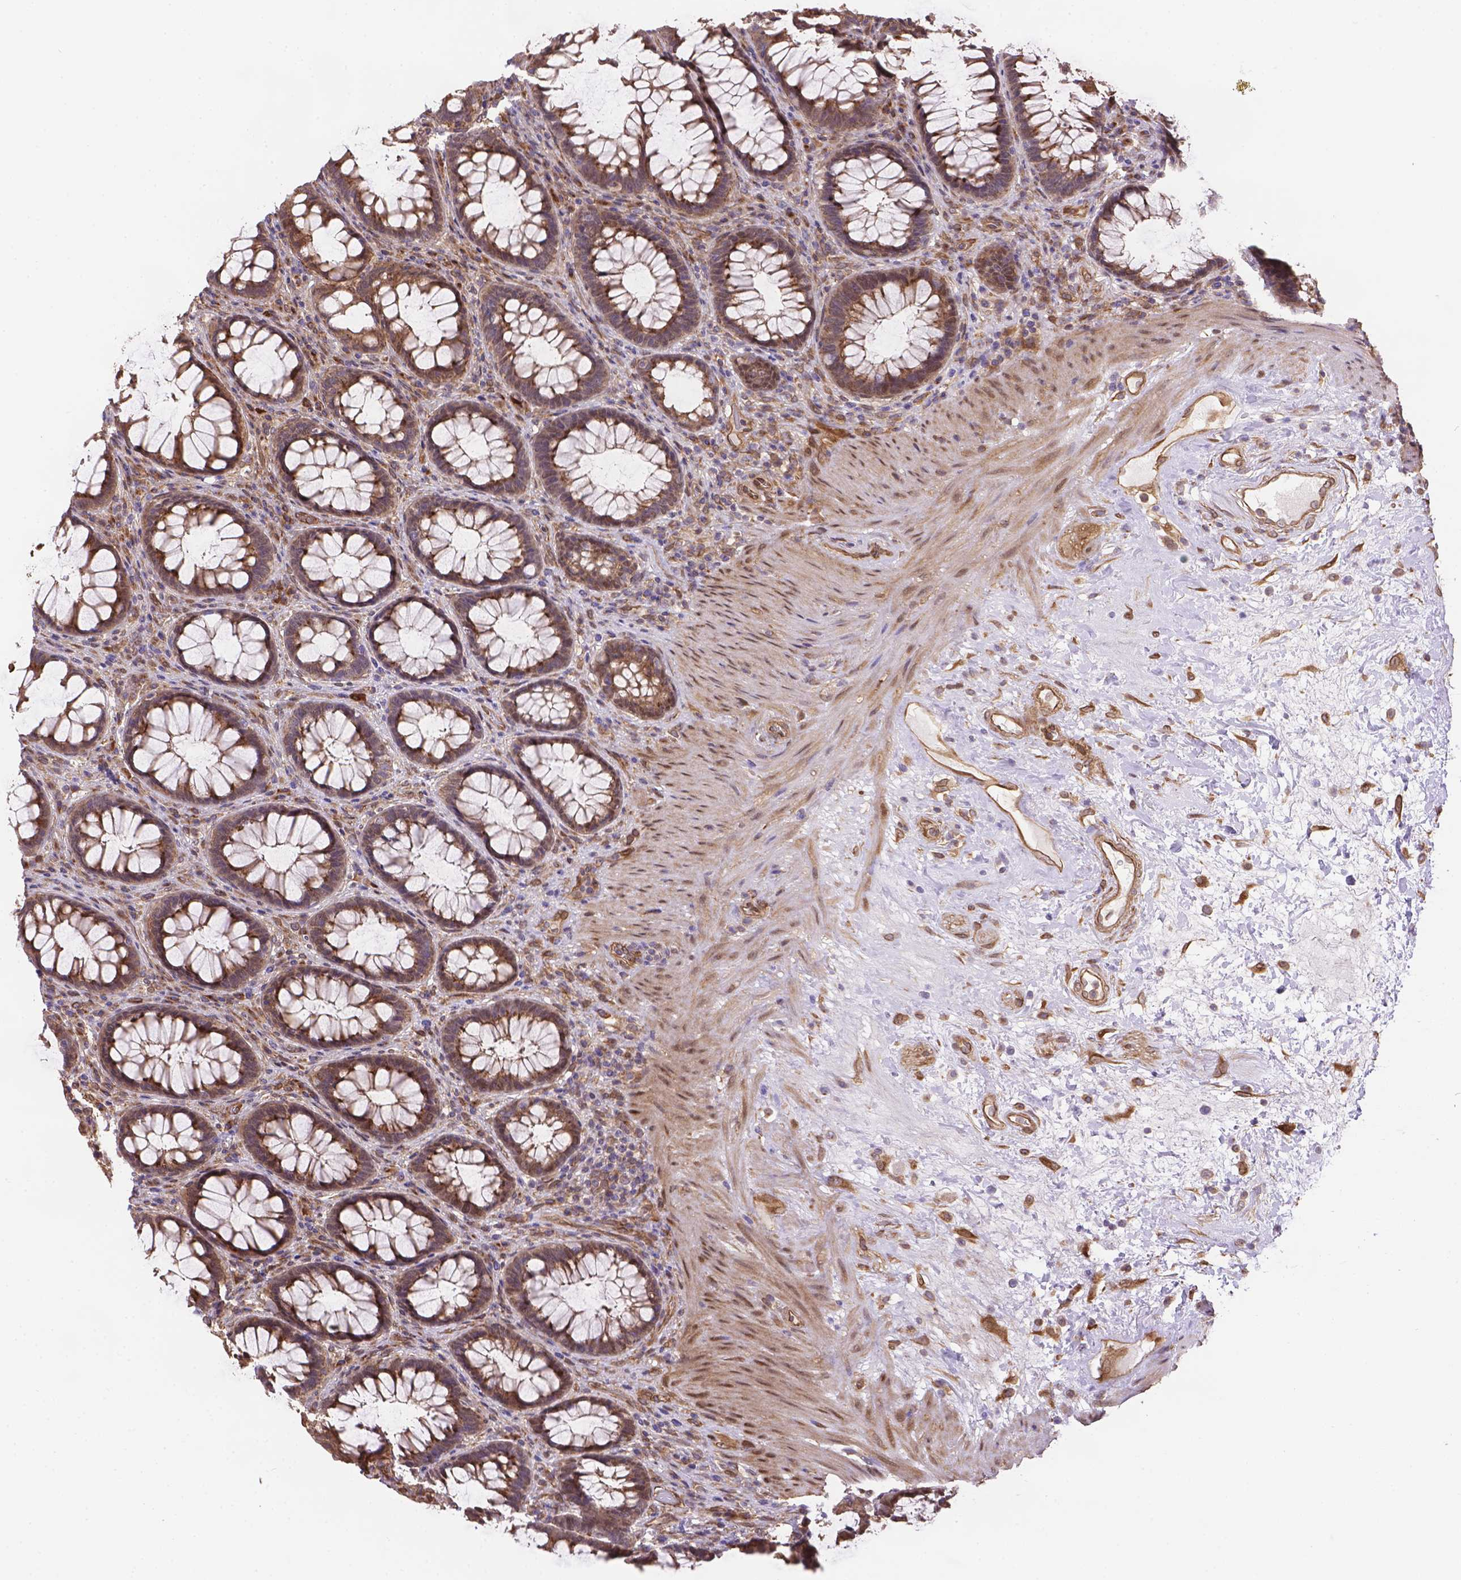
{"staining": {"intensity": "moderate", "quantity": ">75%", "location": "cytoplasmic/membranous"}, "tissue": "rectum", "cell_type": "Glandular cells", "image_type": "normal", "snomed": [{"axis": "morphology", "description": "Normal tissue, NOS"}, {"axis": "topography", "description": "Rectum"}], "caption": "Protein expression analysis of unremarkable rectum shows moderate cytoplasmic/membranous positivity in approximately >75% of glandular cells. (DAB (3,3'-diaminobenzidine) = brown stain, brightfield microscopy at high magnification).", "gene": "YAP1", "patient": {"sex": "male", "age": 72}}